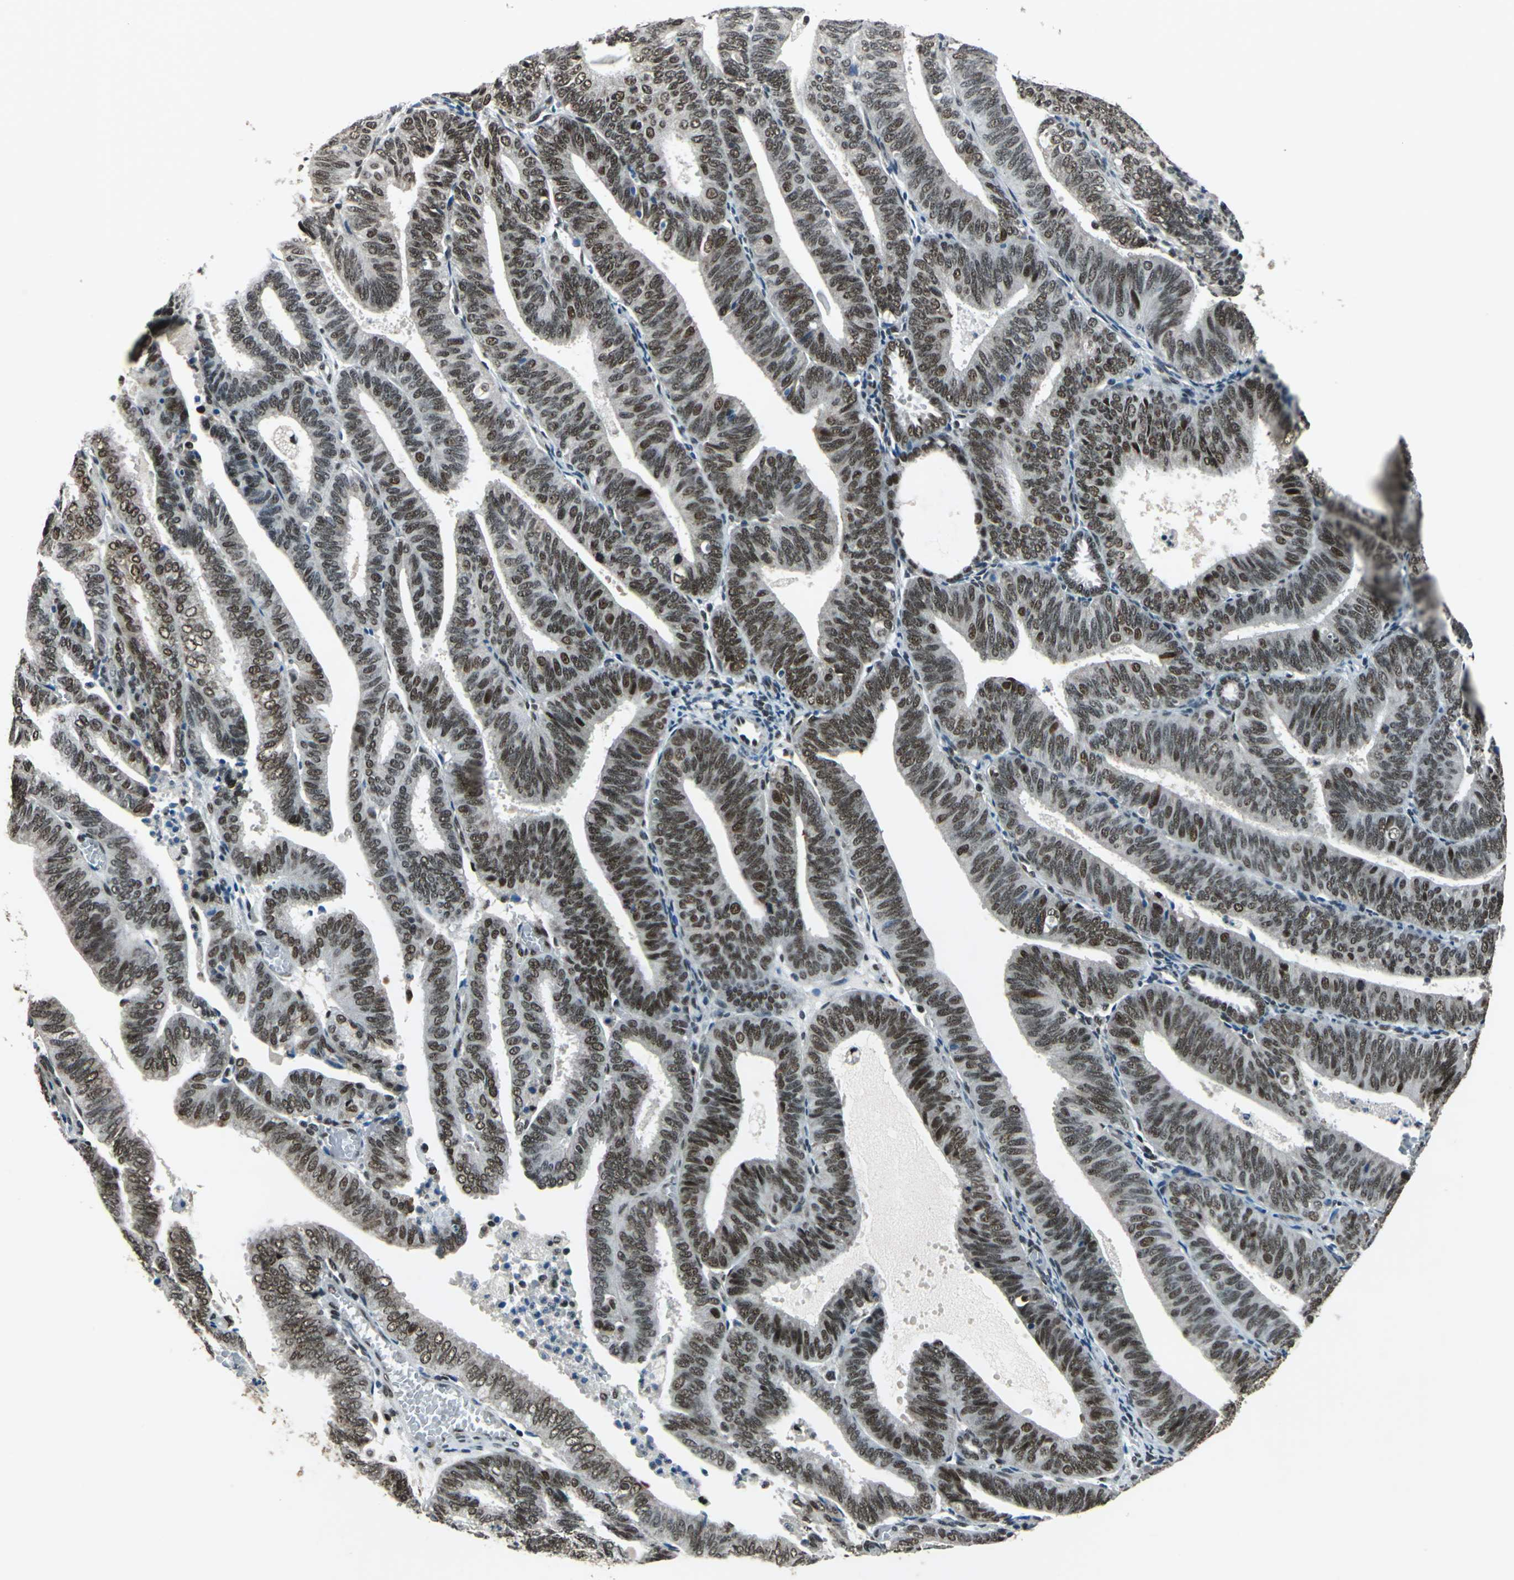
{"staining": {"intensity": "strong", "quantity": ">75%", "location": "nuclear"}, "tissue": "endometrial cancer", "cell_type": "Tumor cells", "image_type": "cancer", "snomed": [{"axis": "morphology", "description": "Adenocarcinoma, NOS"}, {"axis": "topography", "description": "Uterus"}], "caption": "A micrograph of human endometrial cancer stained for a protein reveals strong nuclear brown staining in tumor cells.", "gene": "BCLAF1", "patient": {"sex": "female", "age": 60}}